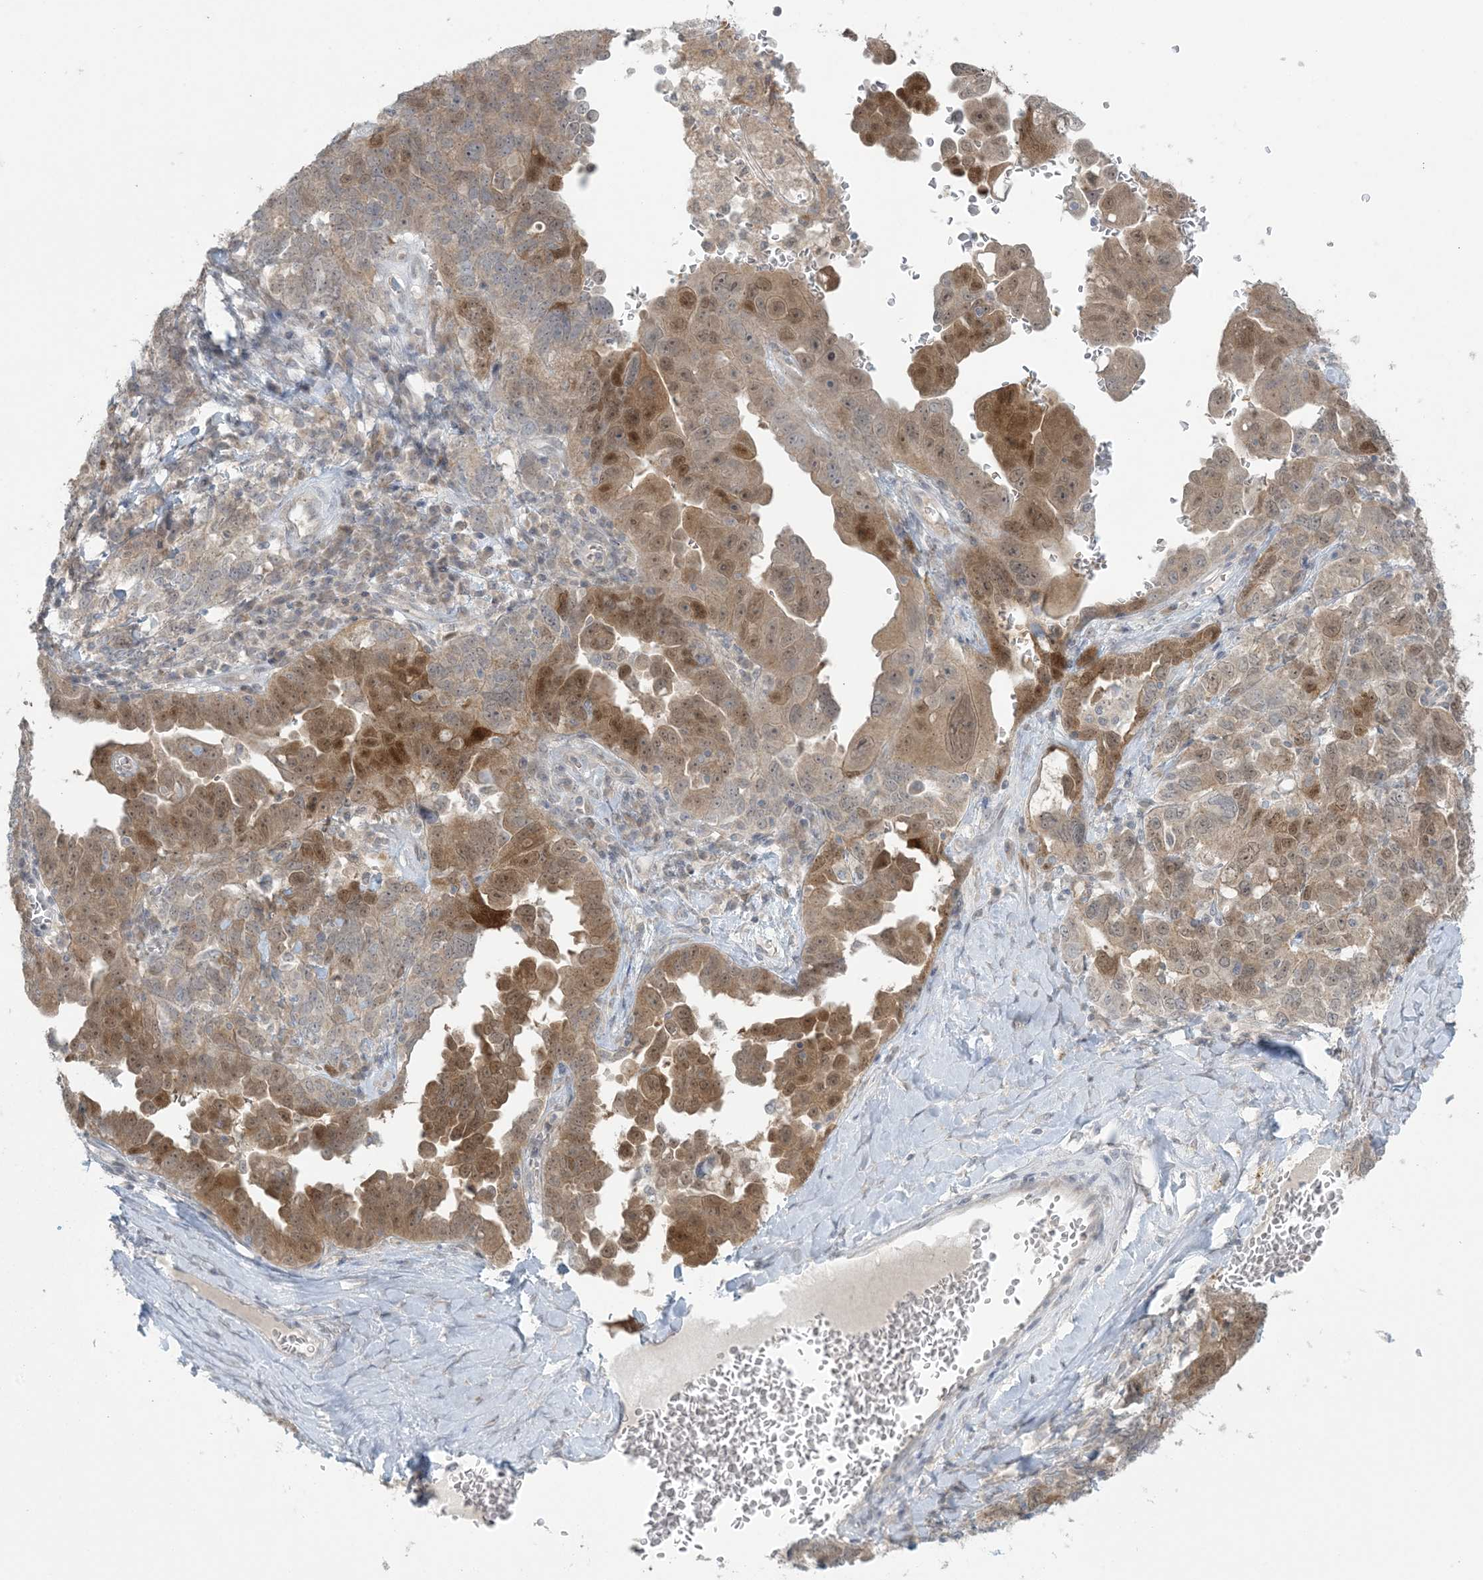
{"staining": {"intensity": "moderate", "quantity": ">75%", "location": "cytoplasmic/membranous,nuclear"}, "tissue": "ovarian cancer", "cell_type": "Tumor cells", "image_type": "cancer", "snomed": [{"axis": "morphology", "description": "Carcinoma, endometroid"}, {"axis": "topography", "description": "Ovary"}], "caption": "The micrograph displays a brown stain indicating the presence of a protein in the cytoplasmic/membranous and nuclear of tumor cells in endometroid carcinoma (ovarian).", "gene": "NRBP2", "patient": {"sex": "female", "age": 62}}